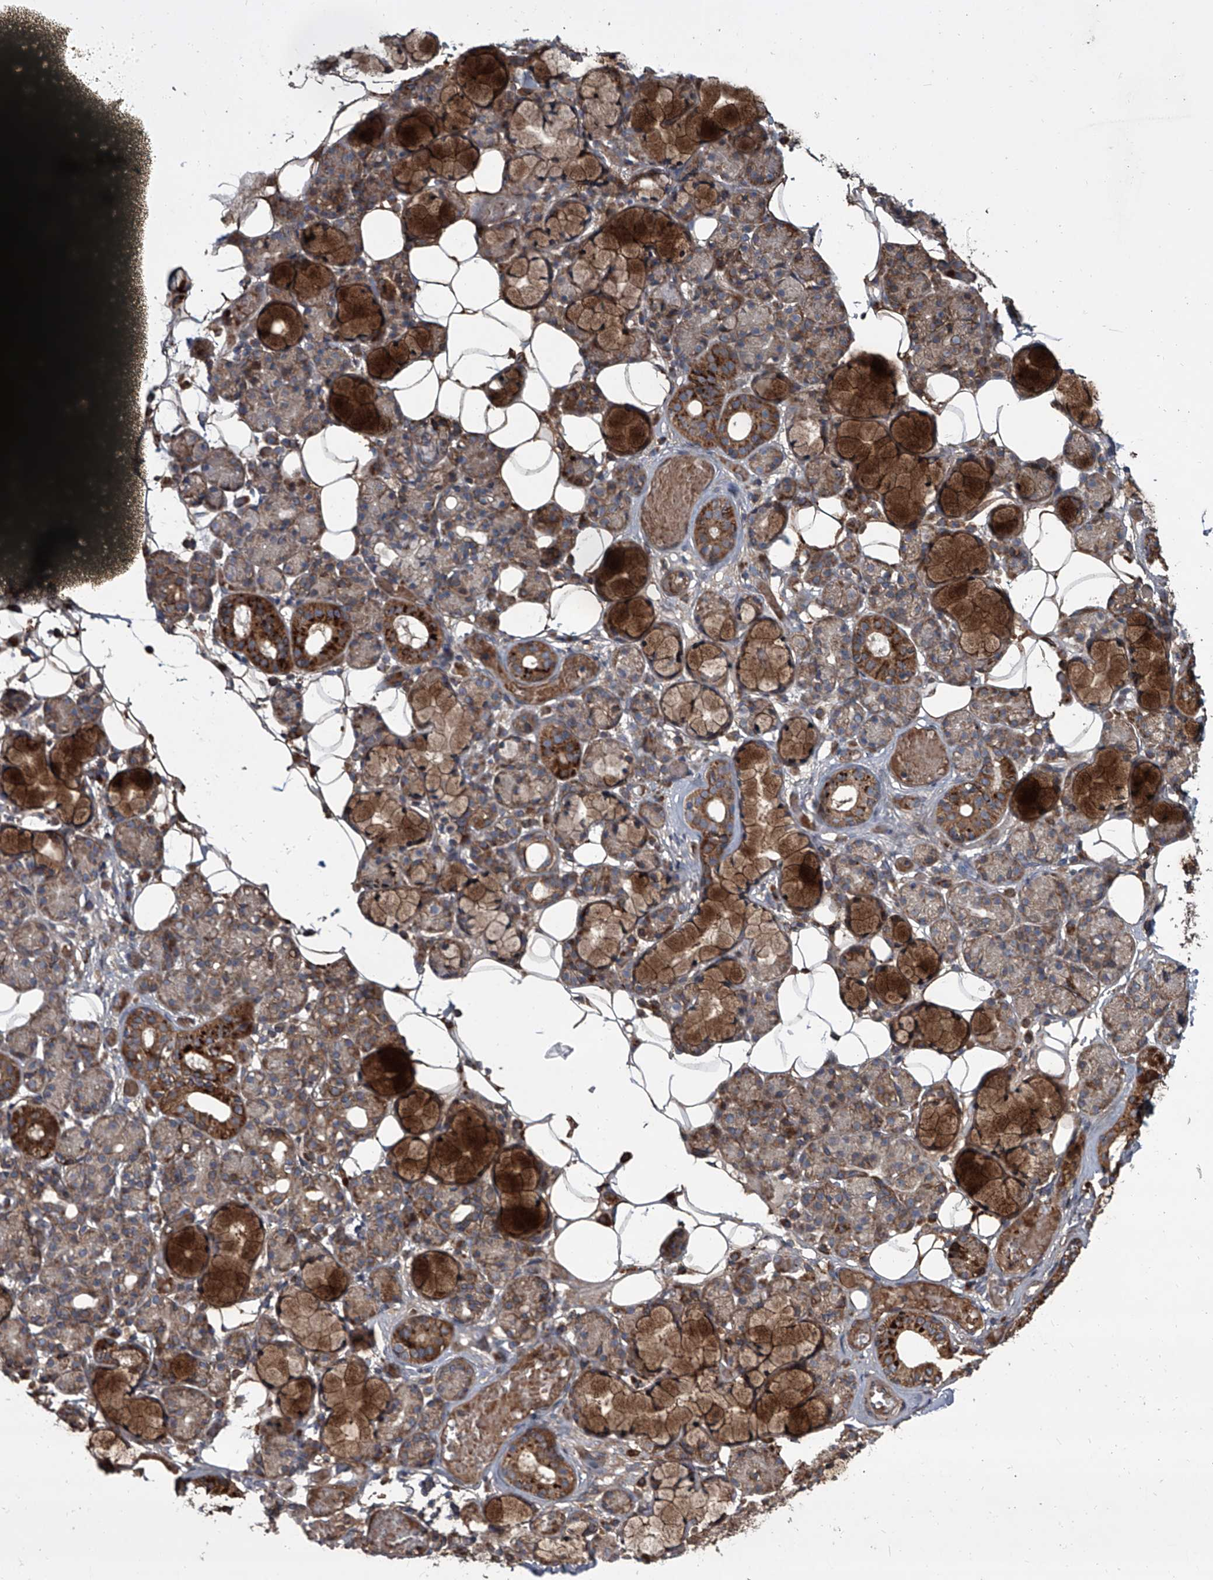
{"staining": {"intensity": "strong", "quantity": "25%-75%", "location": "cytoplasmic/membranous"}, "tissue": "salivary gland", "cell_type": "Glandular cells", "image_type": "normal", "snomed": [{"axis": "morphology", "description": "Normal tissue, NOS"}, {"axis": "topography", "description": "Salivary gland"}], "caption": "This is a histology image of immunohistochemistry (IHC) staining of unremarkable salivary gland, which shows strong expression in the cytoplasmic/membranous of glandular cells.", "gene": "EVA1C", "patient": {"sex": "male", "age": 63}}